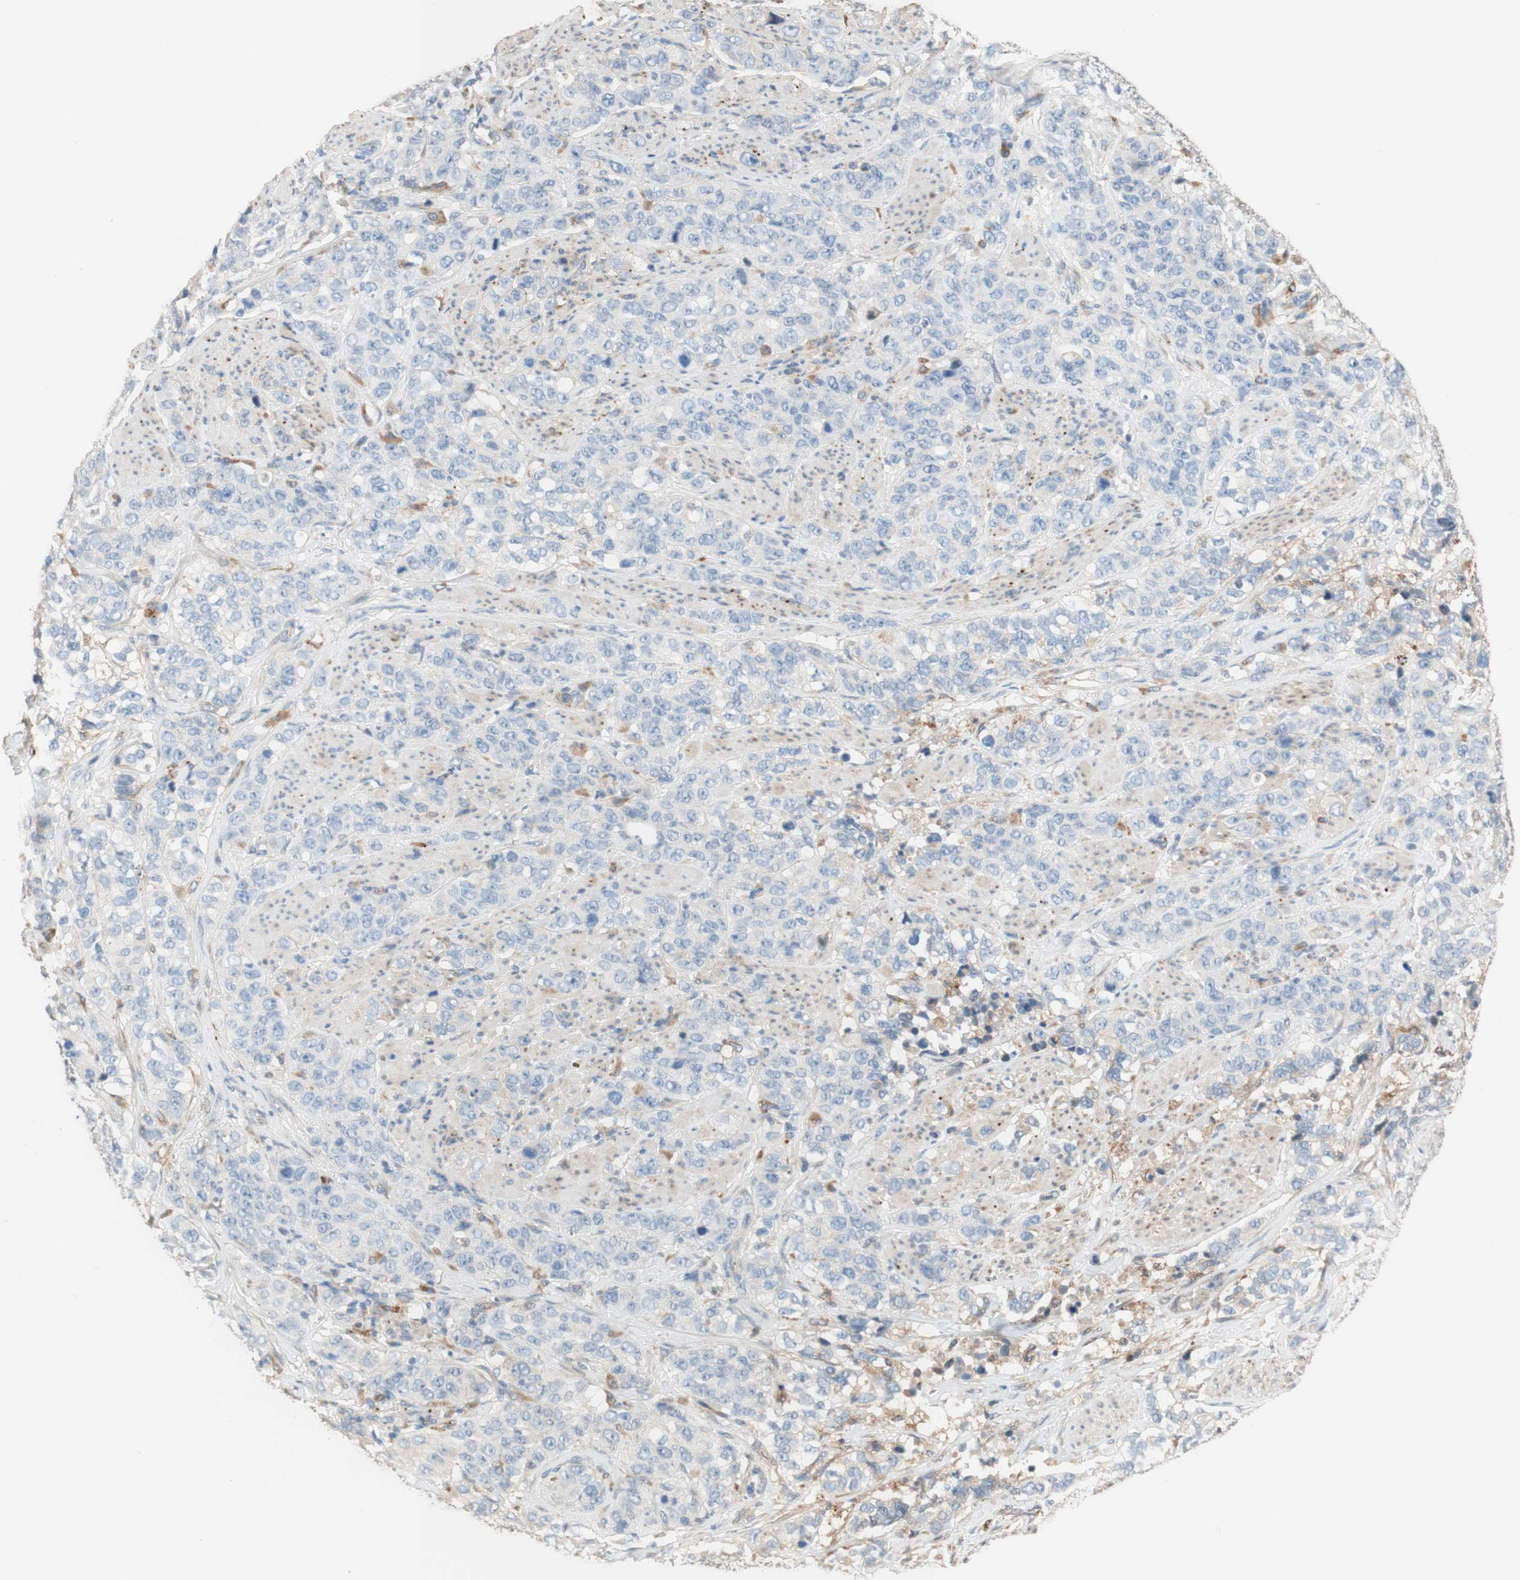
{"staining": {"intensity": "negative", "quantity": "none", "location": "none"}, "tissue": "stomach cancer", "cell_type": "Tumor cells", "image_type": "cancer", "snomed": [{"axis": "morphology", "description": "Adenocarcinoma, NOS"}, {"axis": "topography", "description": "Stomach"}], "caption": "Immunohistochemistry (IHC) image of neoplastic tissue: human adenocarcinoma (stomach) stained with DAB displays no significant protein expression in tumor cells.", "gene": "PTPN21", "patient": {"sex": "male", "age": 48}}